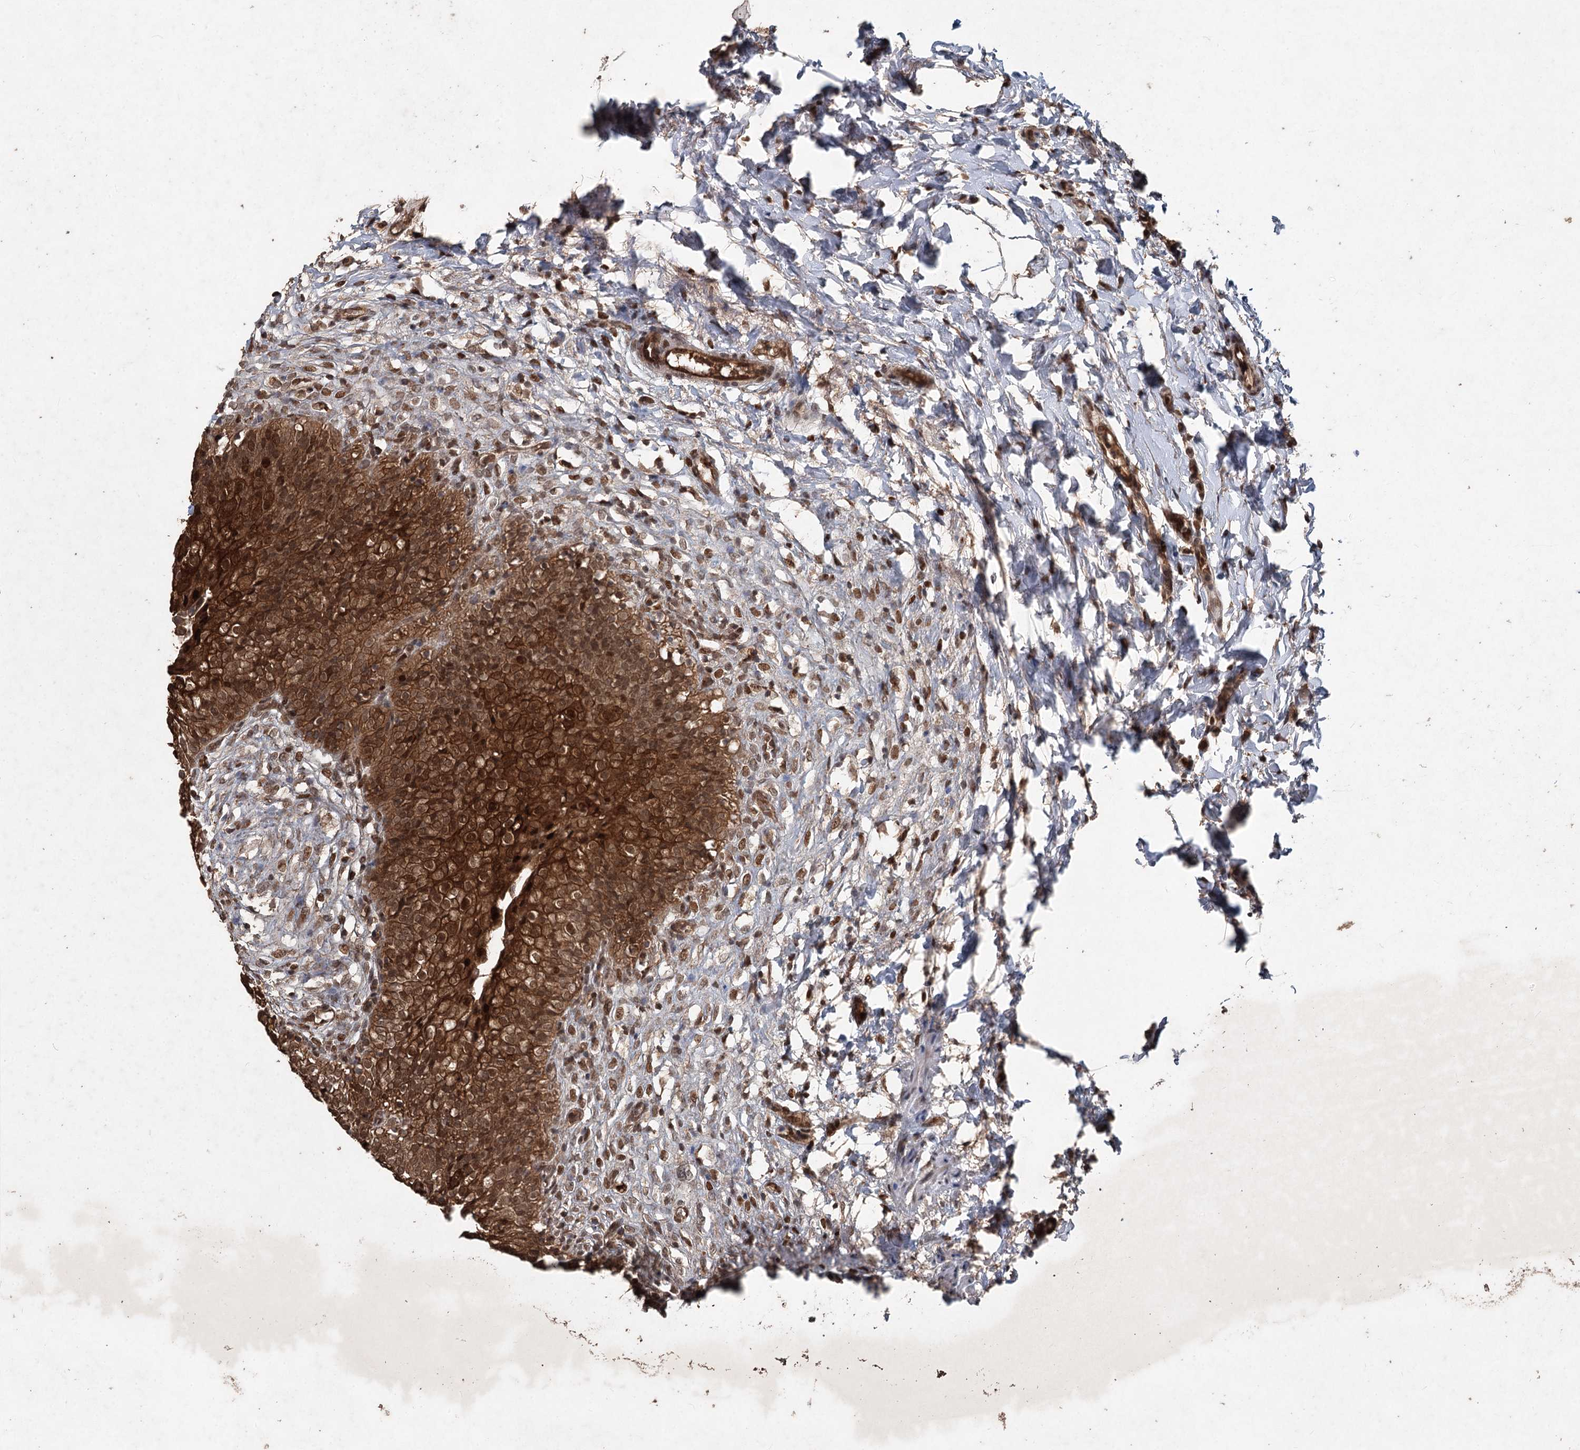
{"staining": {"intensity": "strong", "quantity": ">75%", "location": "cytoplasmic/membranous,nuclear"}, "tissue": "urinary bladder", "cell_type": "Urothelial cells", "image_type": "normal", "snomed": [{"axis": "morphology", "description": "Normal tissue, NOS"}, {"axis": "topography", "description": "Urinary bladder"}], "caption": "The micrograph demonstrates a brown stain indicating the presence of a protein in the cytoplasmic/membranous,nuclear of urothelial cells in urinary bladder. (brown staining indicates protein expression, while blue staining denotes nuclei).", "gene": "FBXO7", "patient": {"sex": "male", "age": 55}}